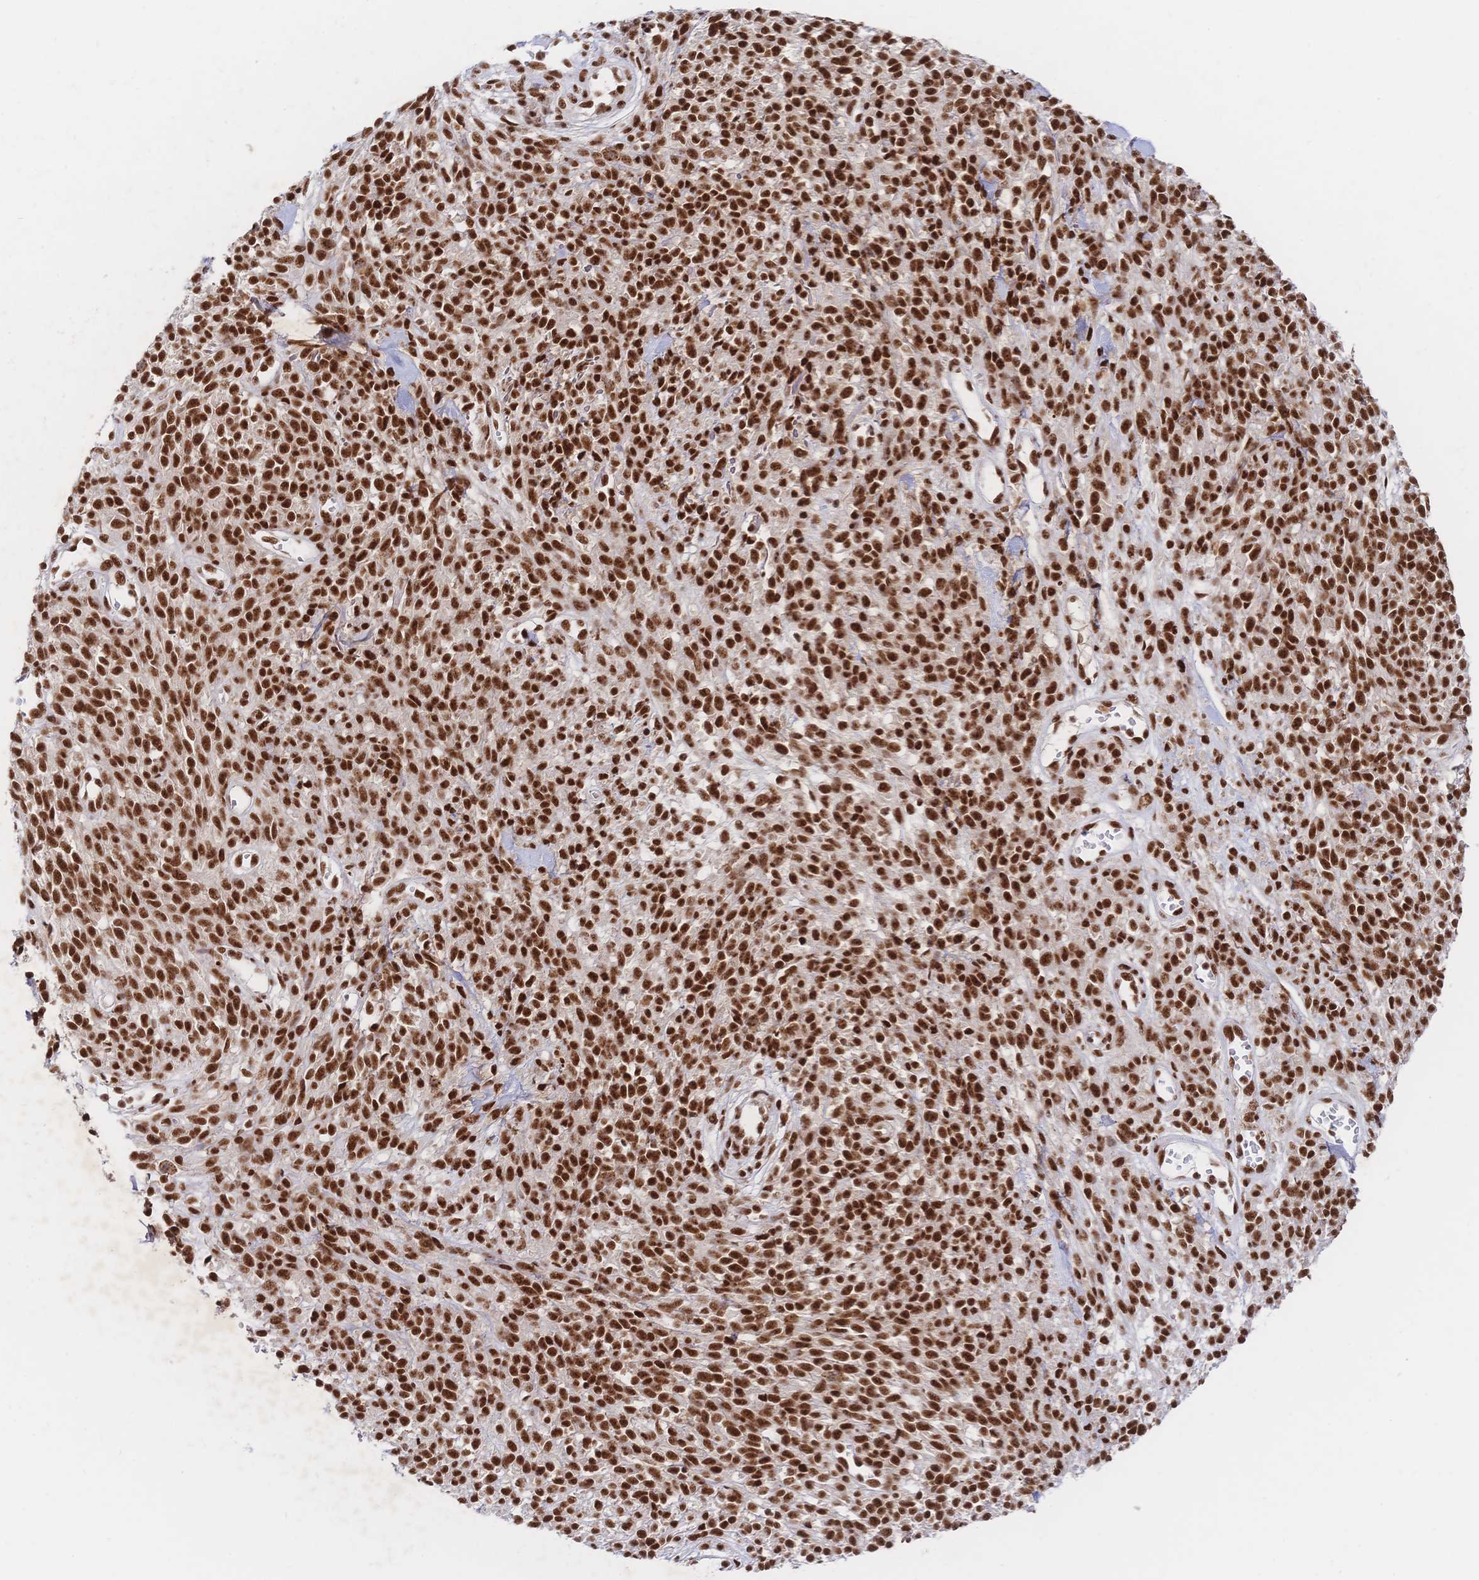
{"staining": {"intensity": "strong", "quantity": ">75%", "location": "nuclear"}, "tissue": "melanoma", "cell_type": "Tumor cells", "image_type": "cancer", "snomed": [{"axis": "morphology", "description": "Malignant melanoma, NOS"}, {"axis": "topography", "description": "Skin"}, {"axis": "topography", "description": "Skin of trunk"}], "caption": "A micrograph of human malignant melanoma stained for a protein demonstrates strong nuclear brown staining in tumor cells.", "gene": "SRSF1", "patient": {"sex": "male", "age": 74}}